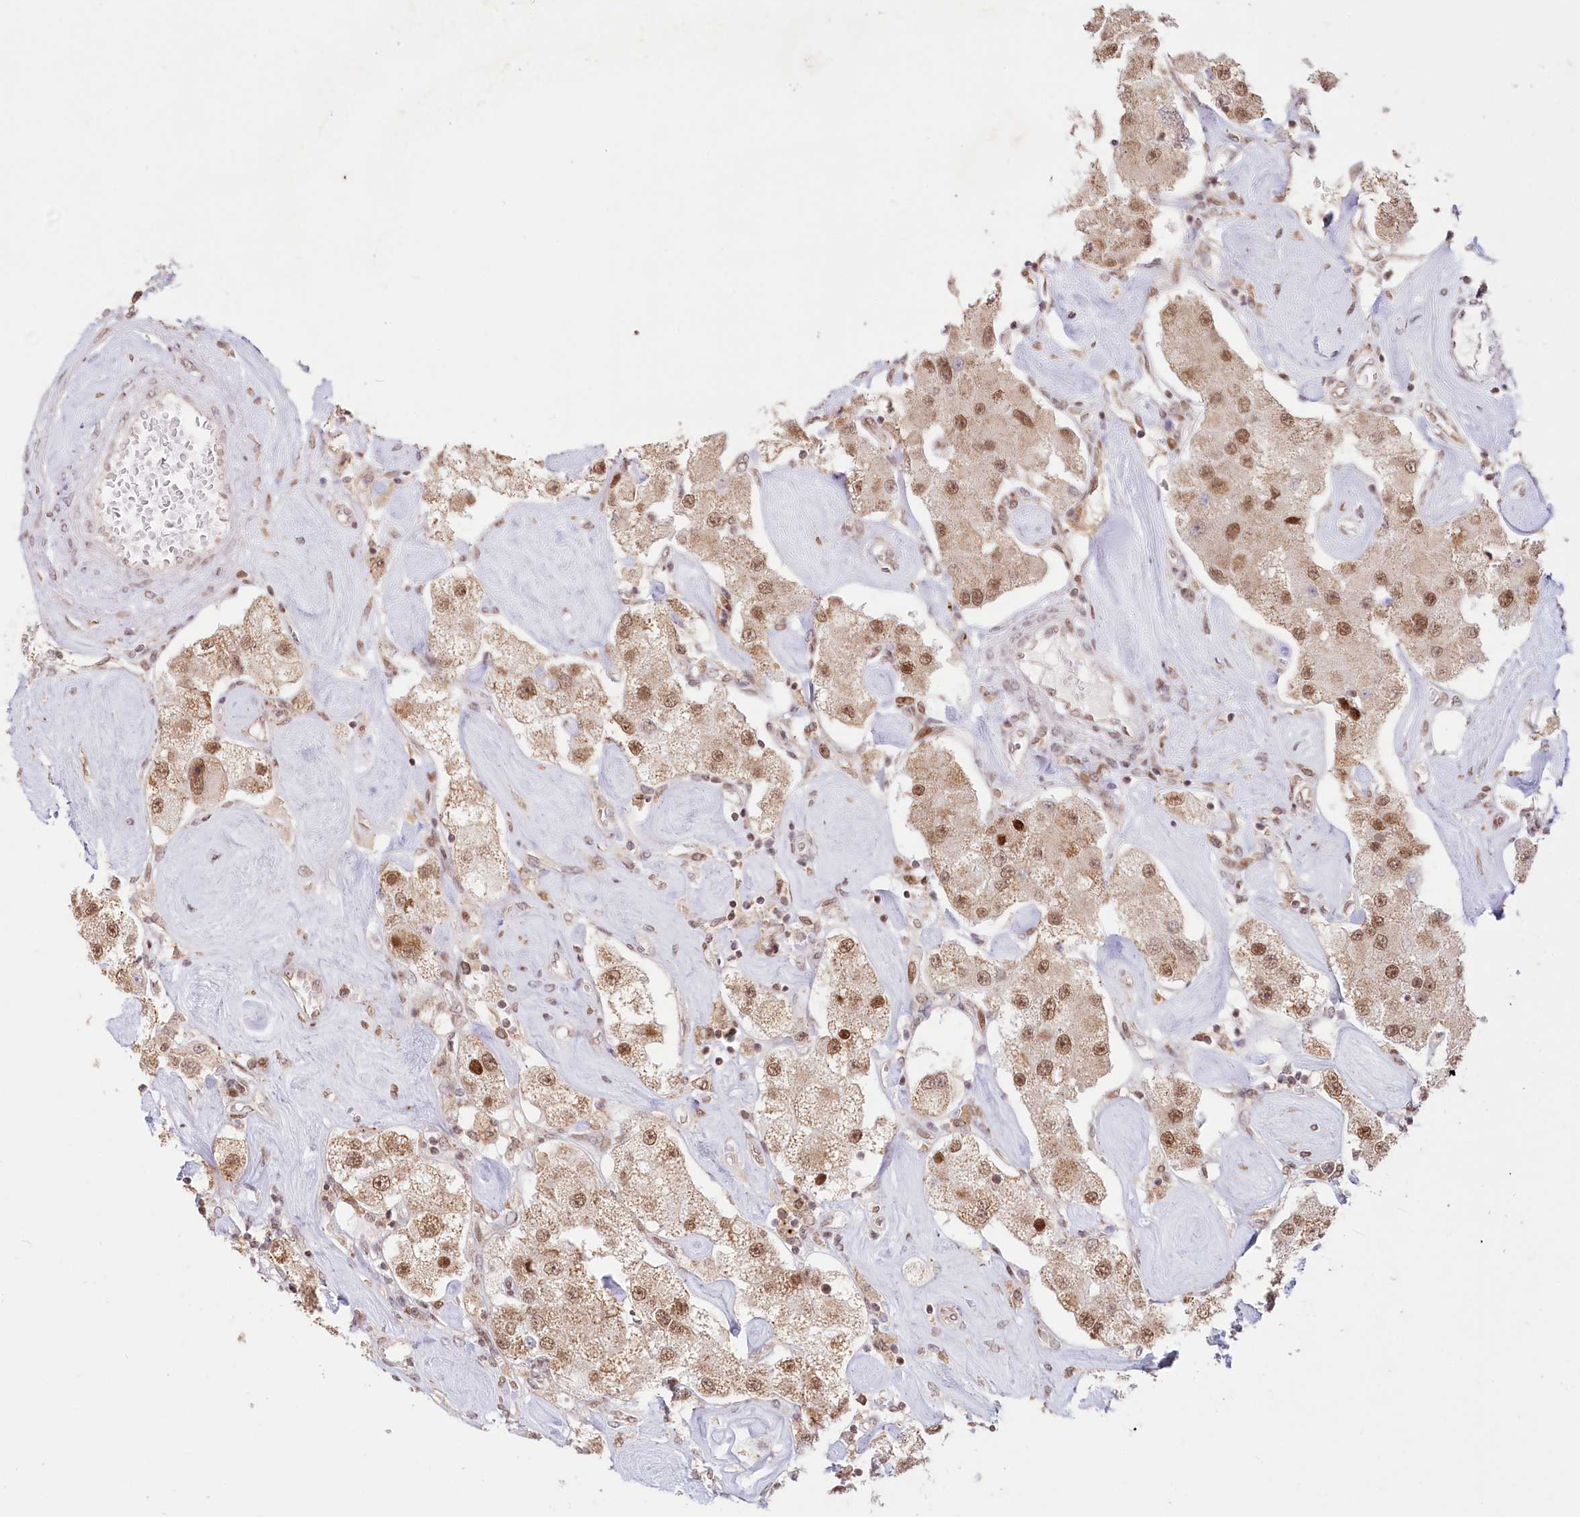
{"staining": {"intensity": "moderate", "quantity": ">75%", "location": "nuclear"}, "tissue": "carcinoid", "cell_type": "Tumor cells", "image_type": "cancer", "snomed": [{"axis": "morphology", "description": "Carcinoid, malignant, NOS"}, {"axis": "topography", "description": "Pancreas"}], "caption": "Carcinoid (malignant) tissue demonstrates moderate nuclear expression in approximately >75% of tumor cells (brown staining indicates protein expression, while blue staining denotes nuclei).", "gene": "PYURF", "patient": {"sex": "male", "age": 41}}